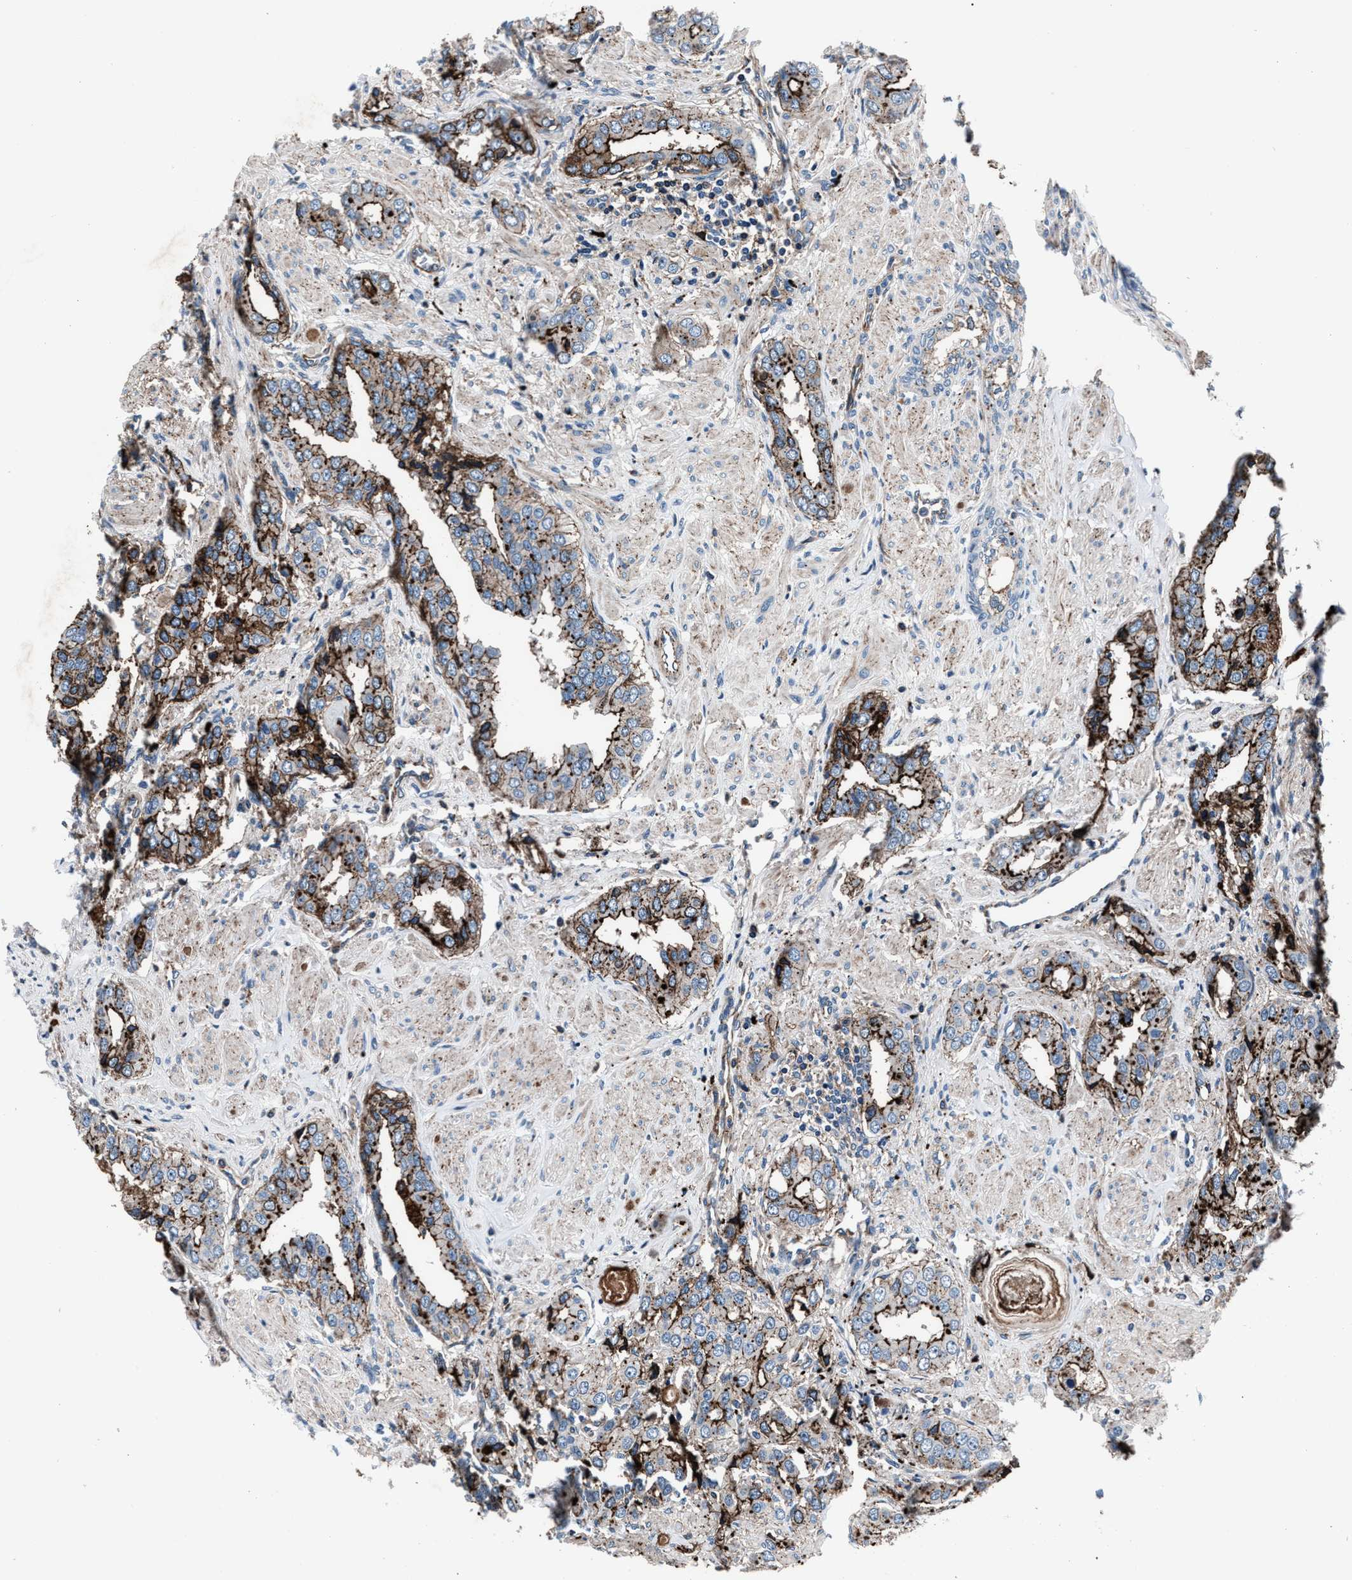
{"staining": {"intensity": "strong", "quantity": "25%-75%", "location": "cytoplasmic/membranous"}, "tissue": "prostate cancer", "cell_type": "Tumor cells", "image_type": "cancer", "snomed": [{"axis": "morphology", "description": "Adenocarcinoma, High grade"}, {"axis": "topography", "description": "Prostate"}], "caption": "Approximately 25%-75% of tumor cells in human prostate adenocarcinoma (high-grade) show strong cytoplasmic/membranous protein expression as visualized by brown immunohistochemical staining.", "gene": "MFSD11", "patient": {"sex": "male", "age": 52}}